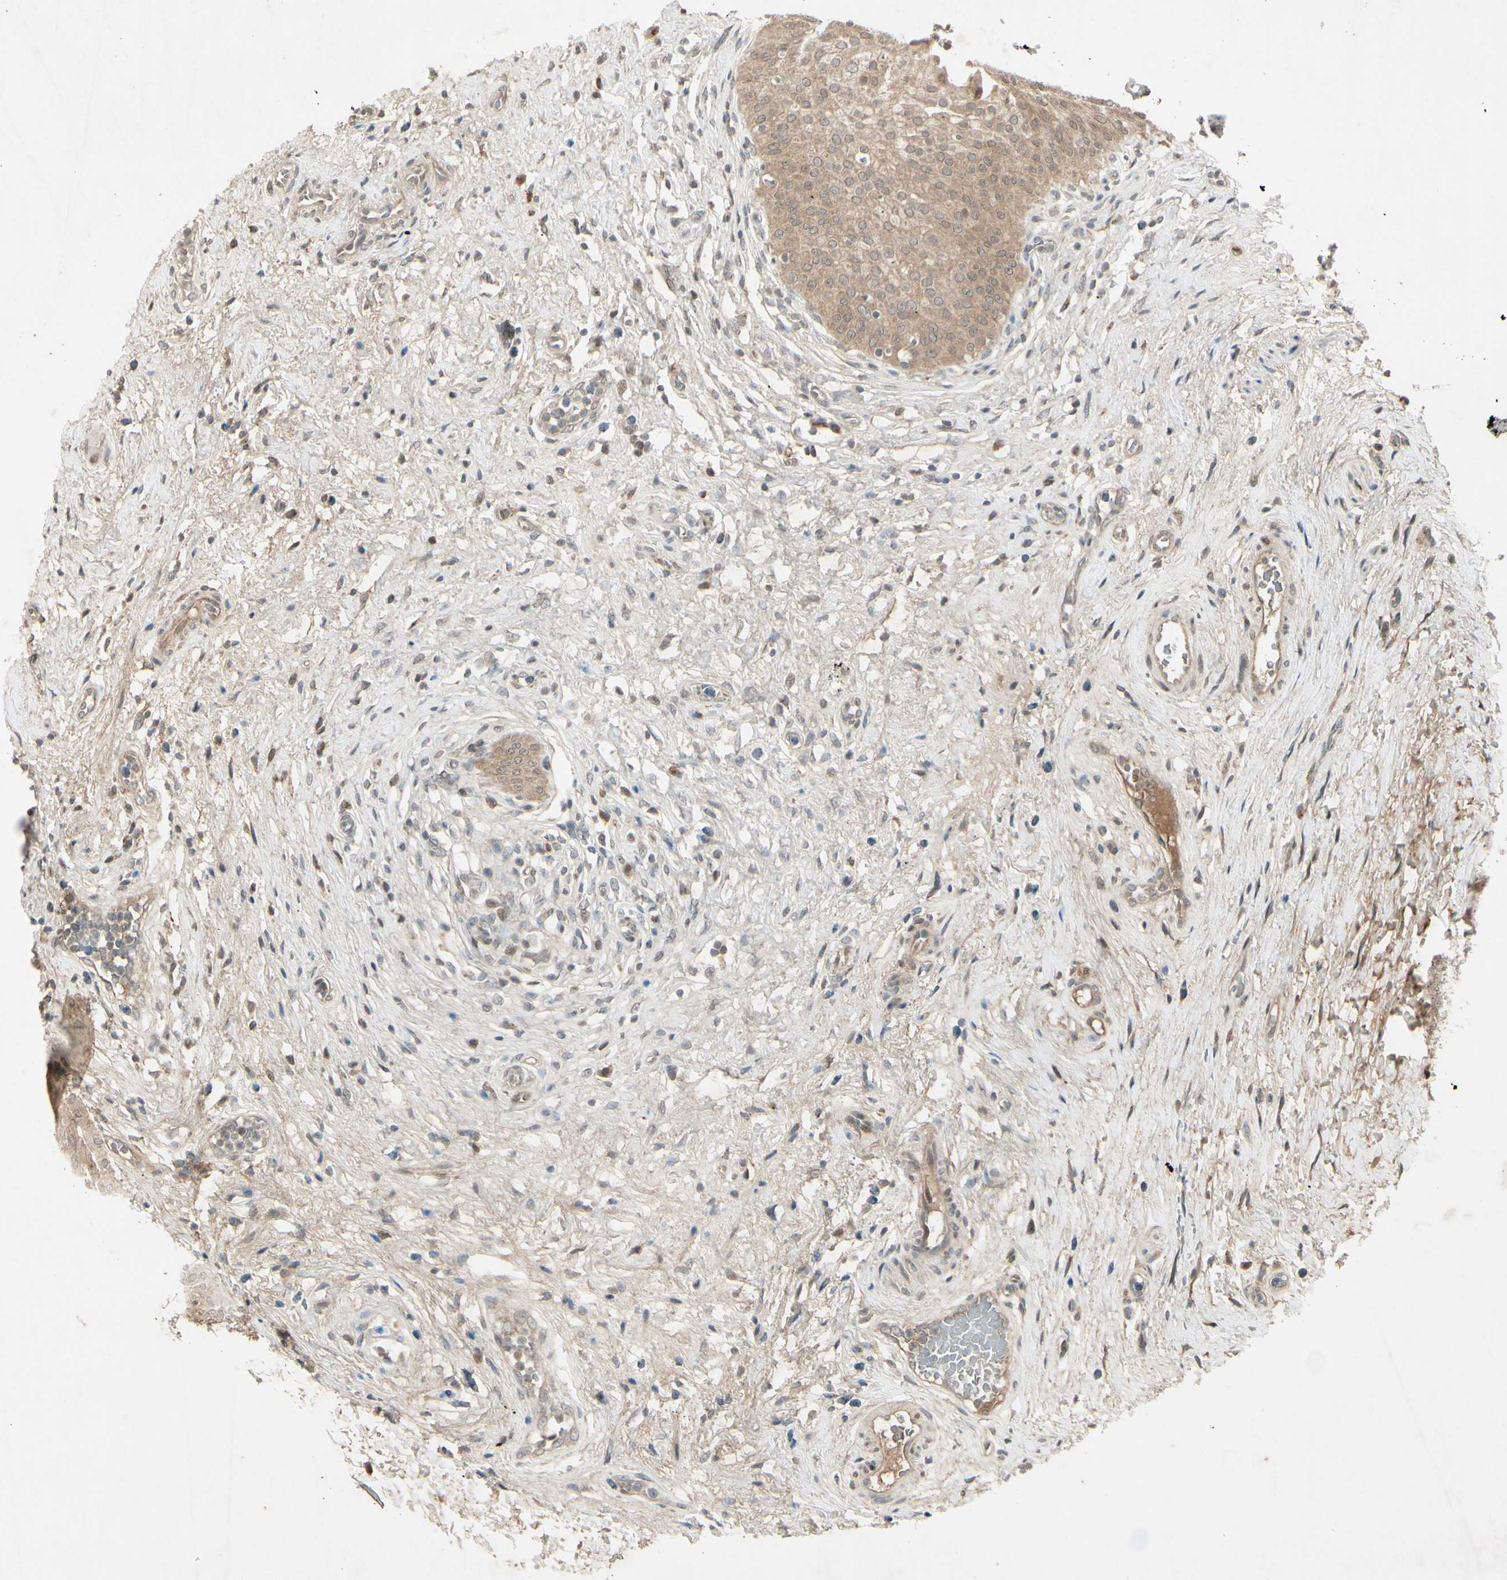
{"staining": {"intensity": "strong", "quantity": ">75%", "location": "cytoplasmic/membranous"}, "tissue": "urinary bladder", "cell_type": "Urothelial cells", "image_type": "normal", "snomed": [{"axis": "morphology", "description": "Normal tissue, NOS"}, {"axis": "morphology", "description": "Urothelial carcinoma, High grade"}, {"axis": "topography", "description": "Urinary bladder"}], "caption": "The histopathology image shows immunohistochemical staining of normal urinary bladder. There is strong cytoplasmic/membranous positivity is seen in about >75% of urothelial cells.", "gene": "FHDC1", "patient": {"sex": "male", "age": 46}}